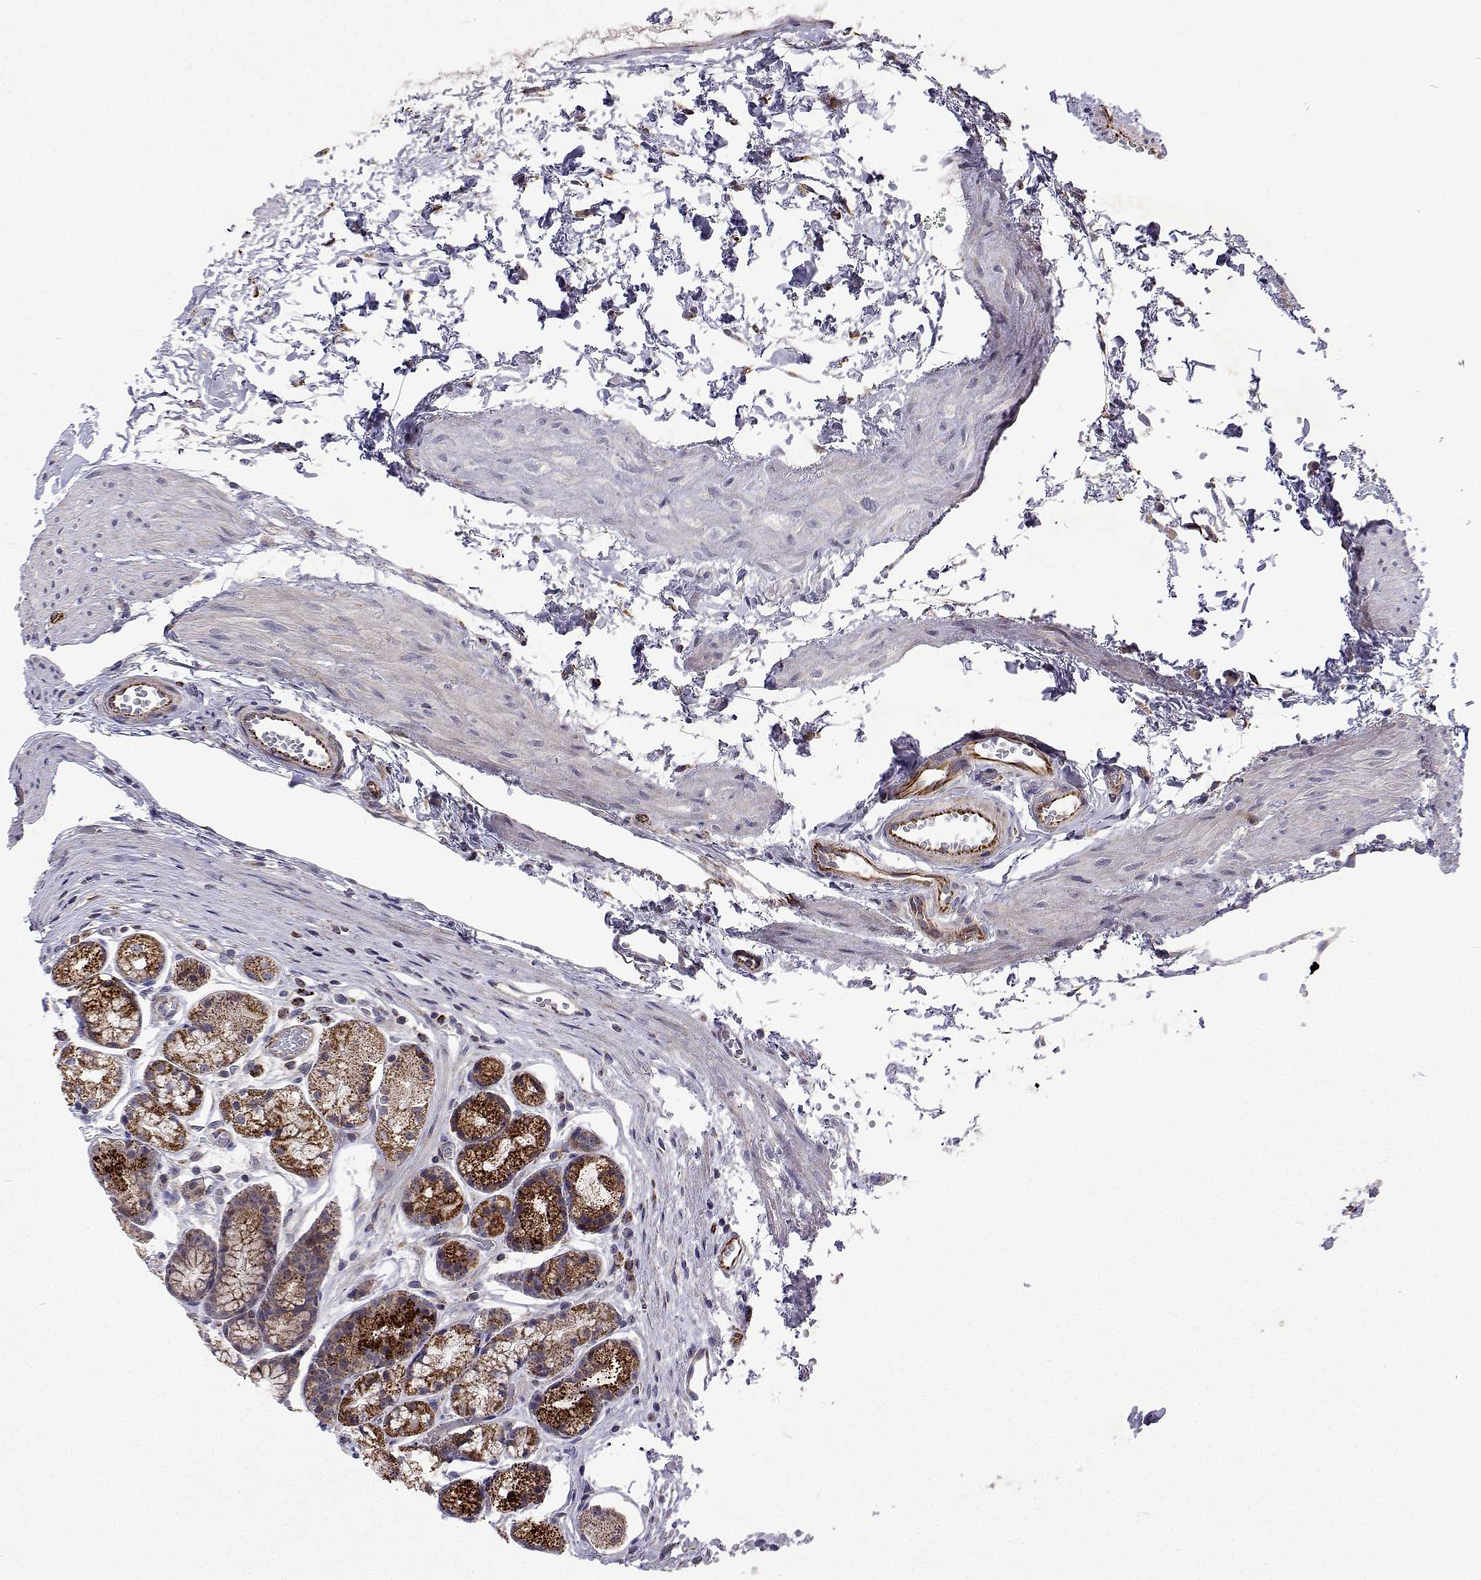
{"staining": {"intensity": "moderate", "quantity": "25%-75%", "location": "cytoplasmic/membranous"}, "tissue": "stomach", "cell_type": "Glandular cells", "image_type": "normal", "snomed": [{"axis": "morphology", "description": "Normal tissue, NOS"}, {"axis": "topography", "description": "Smooth muscle"}, {"axis": "topography", "description": "Stomach"}], "caption": "Immunohistochemistry (IHC) staining of unremarkable stomach, which exhibits medium levels of moderate cytoplasmic/membranous expression in approximately 25%-75% of glandular cells indicating moderate cytoplasmic/membranous protein positivity. The staining was performed using DAB (brown) for protein detection and nuclei were counterstained in hematoxylin (blue).", "gene": "DHTKD1", "patient": {"sex": "male", "age": 70}}